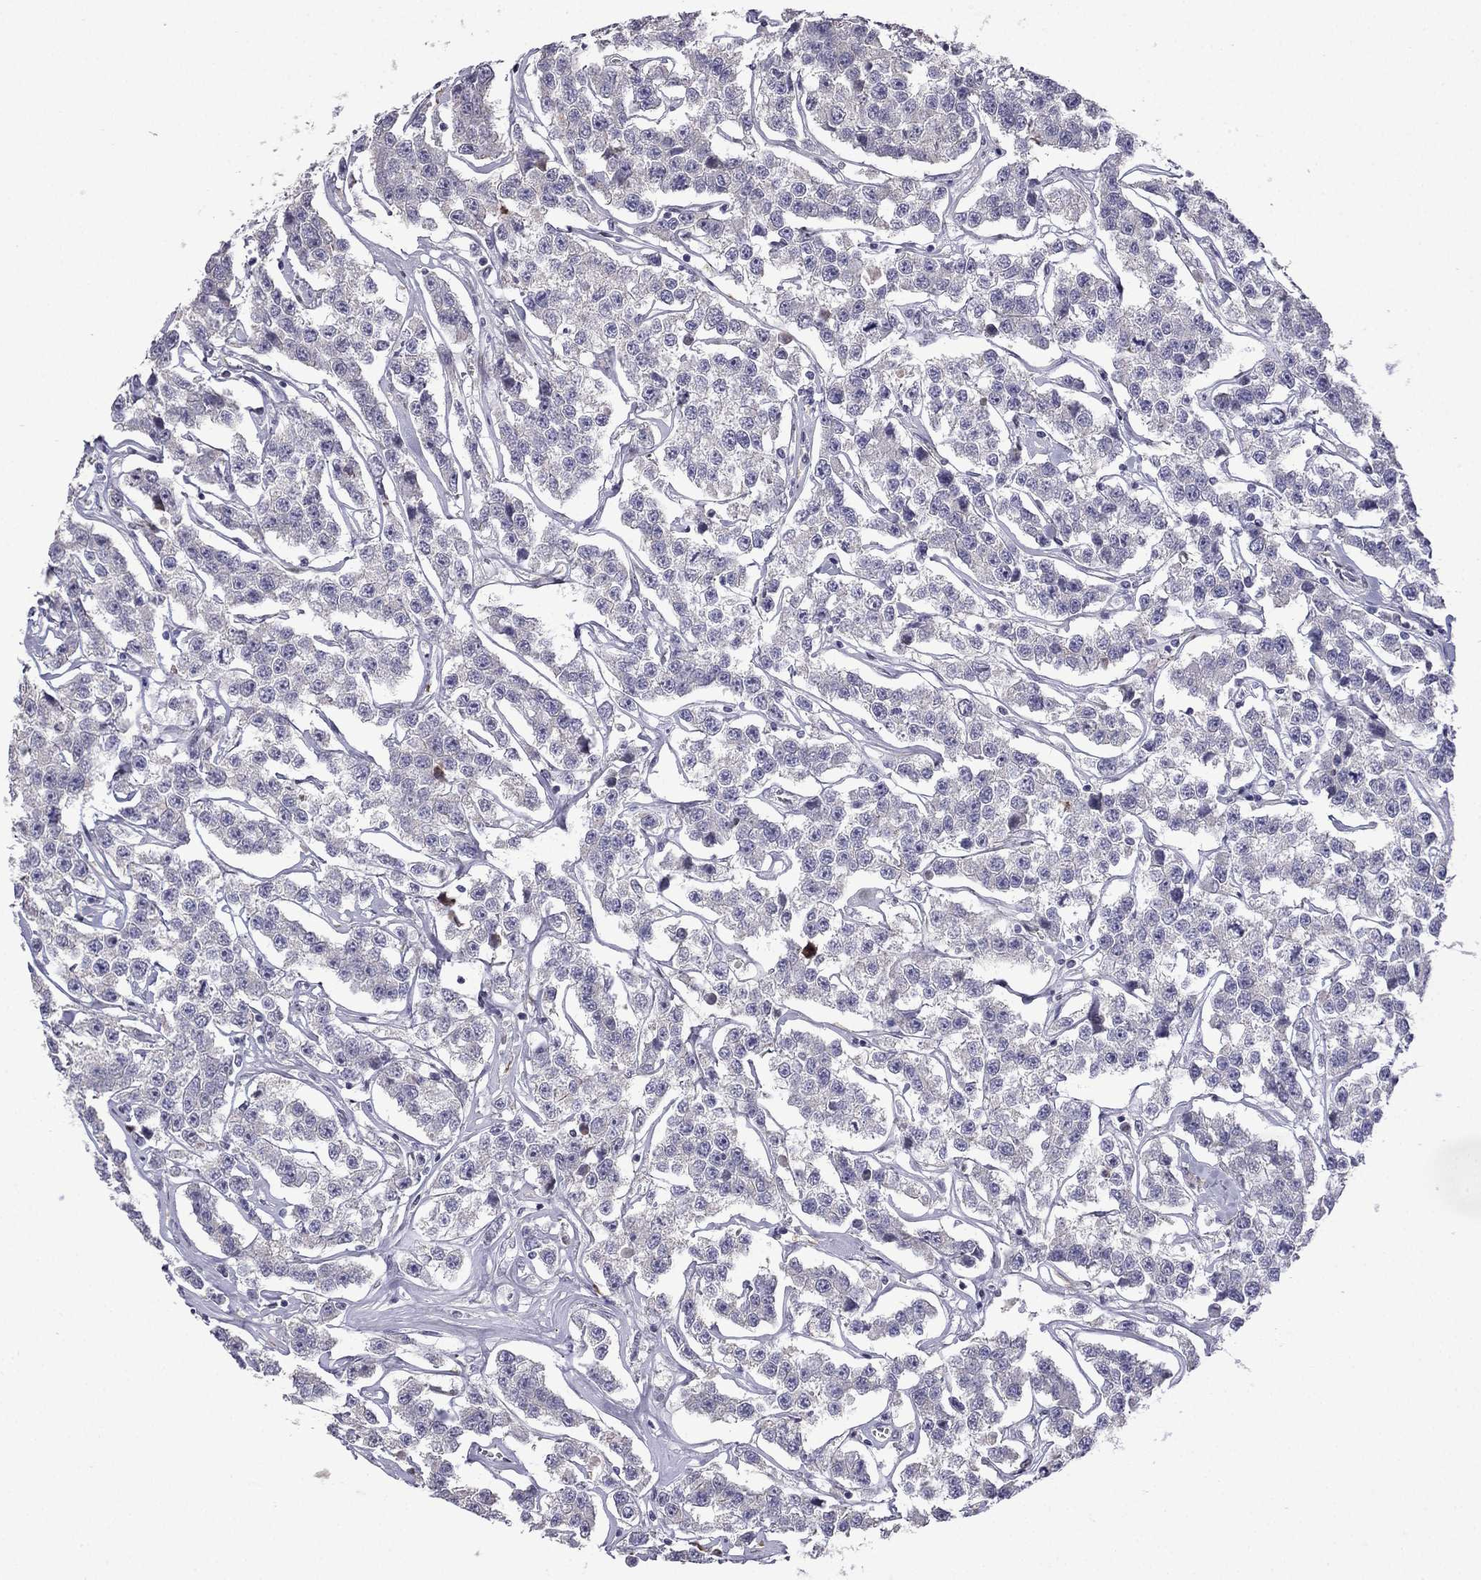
{"staining": {"intensity": "negative", "quantity": "none", "location": "none"}, "tissue": "testis cancer", "cell_type": "Tumor cells", "image_type": "cancer", "snomed": [{"axis": "morphology", "description": "Seminoma, NOS"}, {"axis": "topography", "description": "Testis"}], "caption": "This is an IHC histopathology image of human seminoma (testis). There is no staining in tumor cells.", "gene": "CFAP70", "patient": {"sex": "male", "age": 59}}